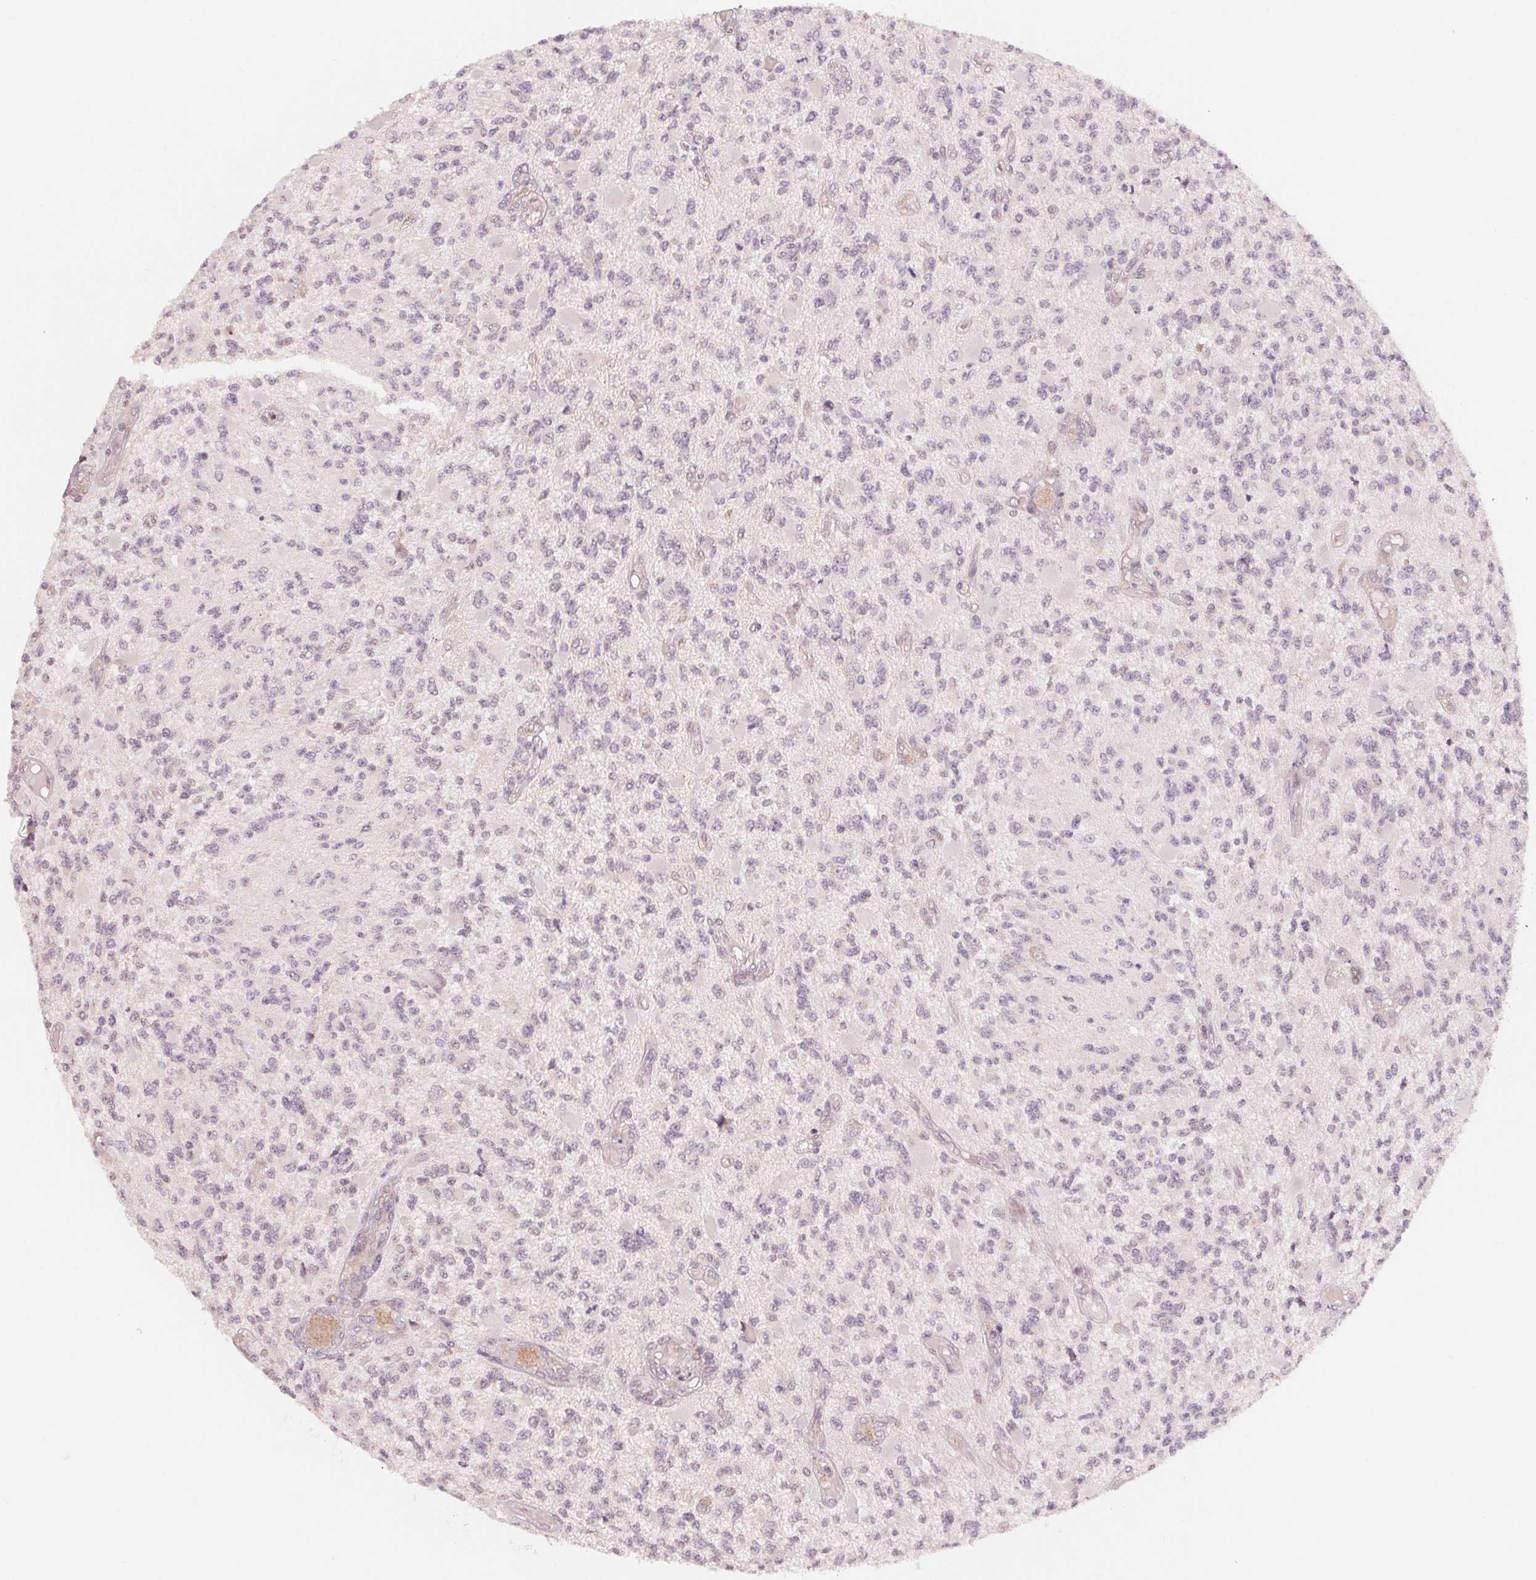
{"staining": {"intensity": "negative", "quantity": "none", "location": "none"}, "tissue": "glioma", "cell_type": "Tumor cells", "image_type": "cancer", "snomed": [{"axis": "morphology", "description": "Glioma, malignant, High grade"}, {"axis": "topography", "description": "Brain"}], "caption": "Immunohistochemistry histopathology image of malignant high-grade glioma stained for a protein (brown), which exhibits no staining in tumor cells. (Stains: DAB immunohistochemistry with hematoxylin counter stain, Microscopy: brightfield microscopy at high magnification).", "gene": "DENND2C", "patient": {"sex": "female", "age": 63}}